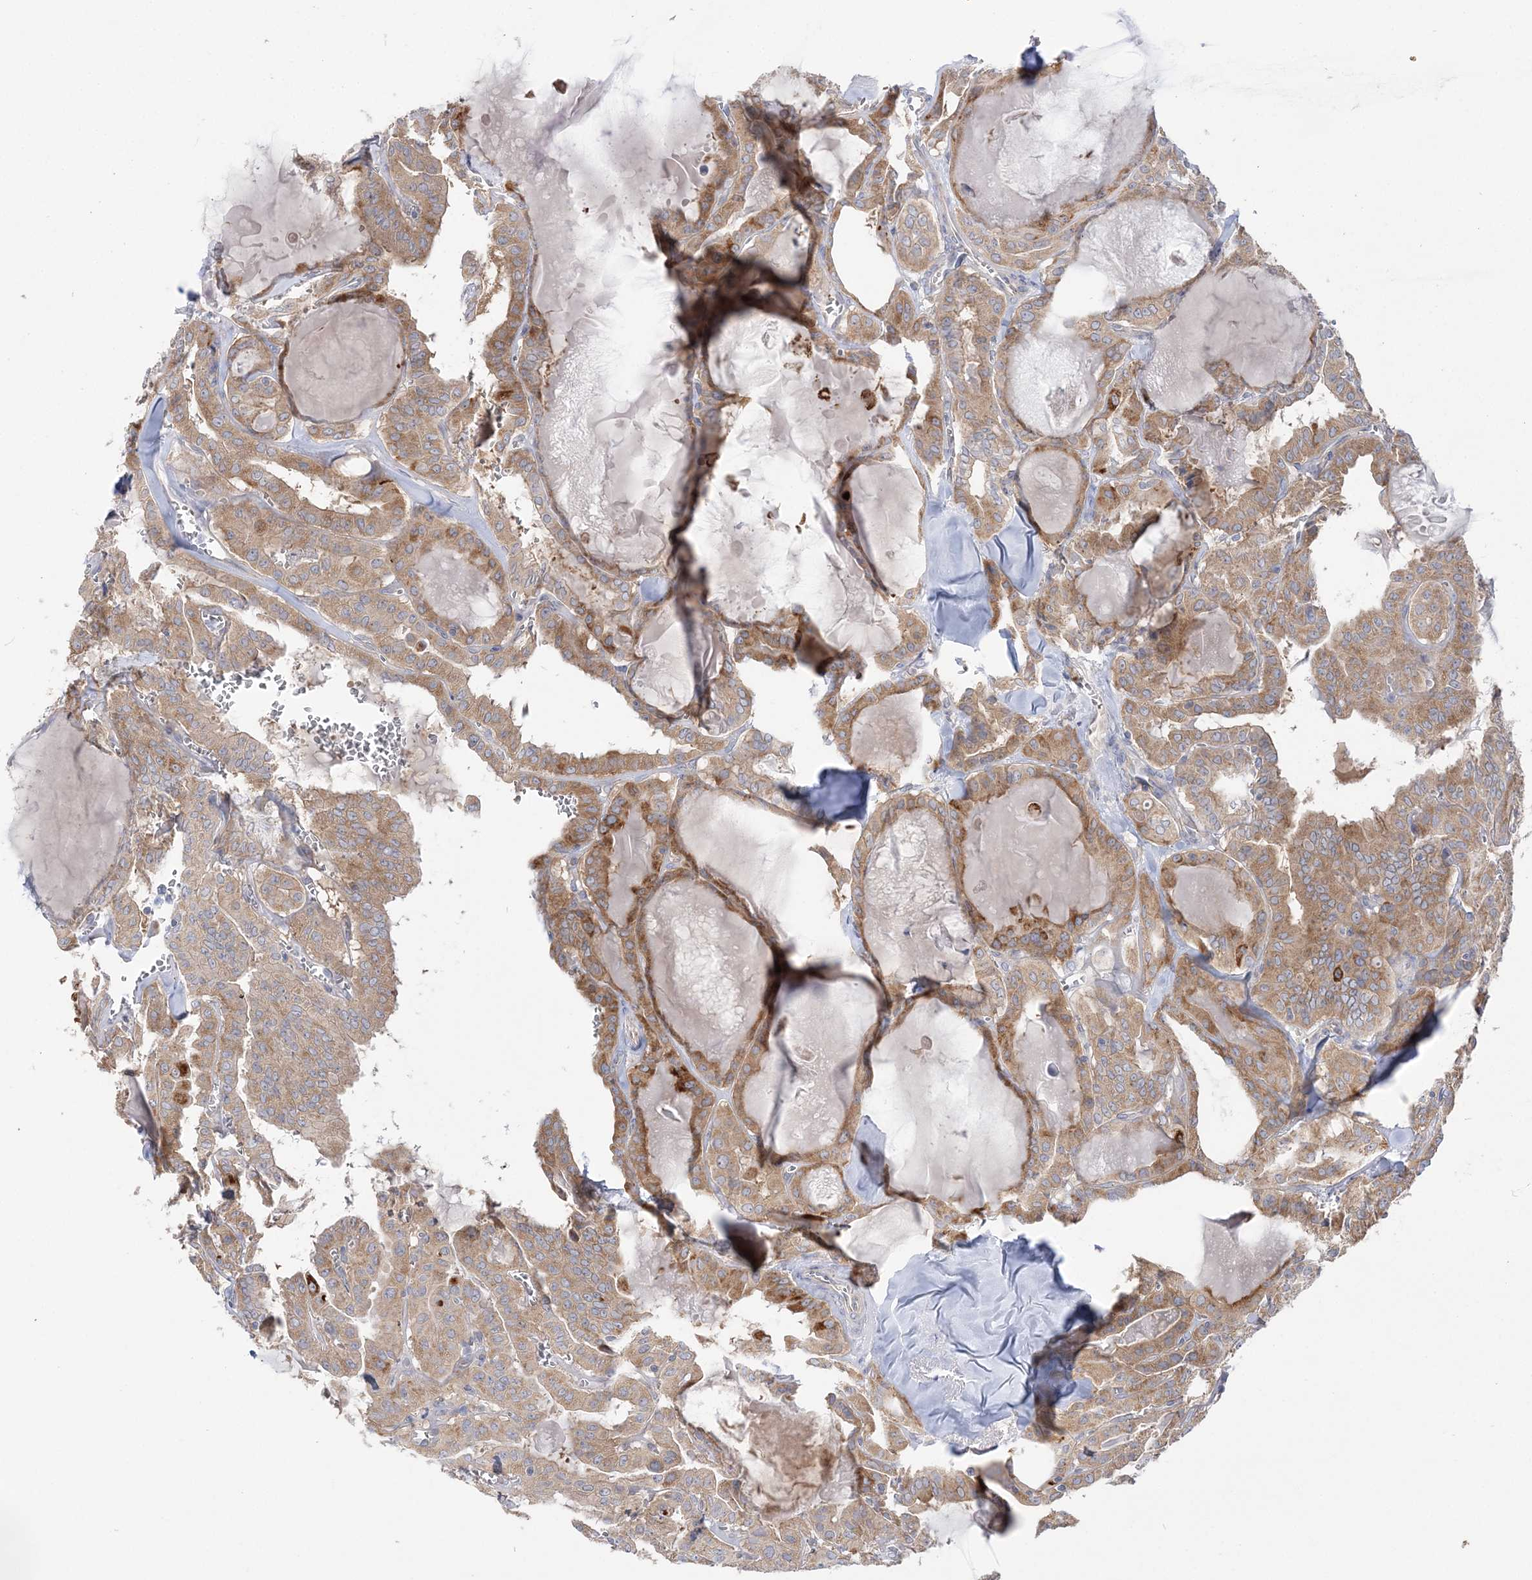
{"staining": {"intensity": "moderate", "quantity": ">75%", "location": "cytoplasmic/membranous"}, "tissue": "thyroid cancer", "cell_type": "Tumor cells", "image_type": "cancer", "snomed": [{"axis": "morphology", "description": "Papillary adenocarcinoma, NOS"}, {"axis": "topography", "description": "Thyroid gland"}], "caption": "A photomicrograph of human papillary adenocarcinoma (thyroid) stained for a protein shows moderate cytoplasmic/membranous brown staining in tumor cells.", "gene": "MMADHC", "patient": {"sex": "male", "age": 52}}